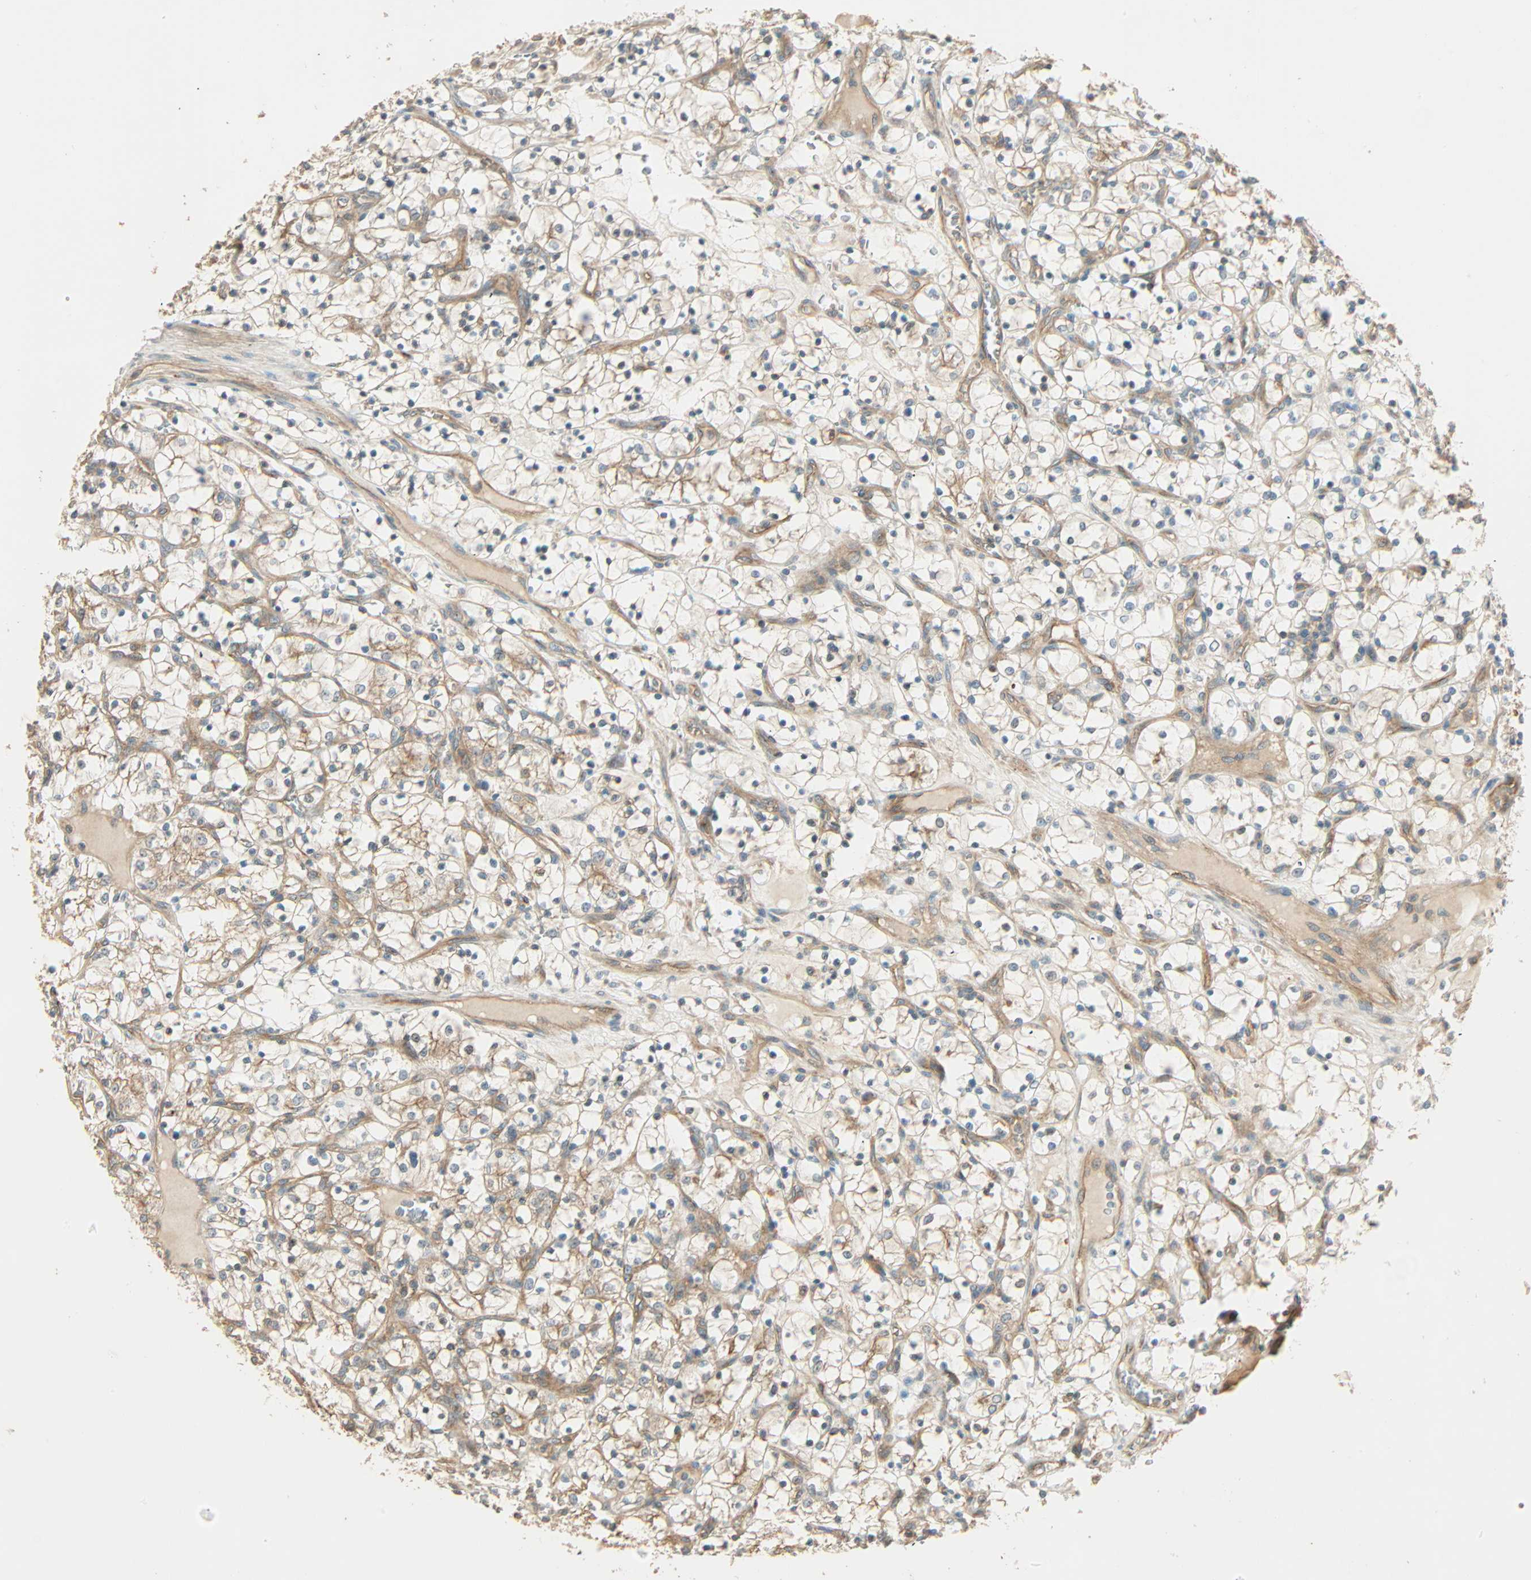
{"staining": {"intensity": "negative", "quantity": "none", "location": "none"}, "tissue": "renal cancer", "cell_type": "Tumor cells", "image_type": "cancer", "snomed": [{"axis": "morphology", "description": "Adenocarcinoma, NOS"}, {"axis": "topography", "description": "Kidney"}], "caption": "Tumor cells are negative for brown protein staining in renal cancer (adenocarcinoma).", "gene": "GALK1", "patient": {"sex": "female", "age": 69}}